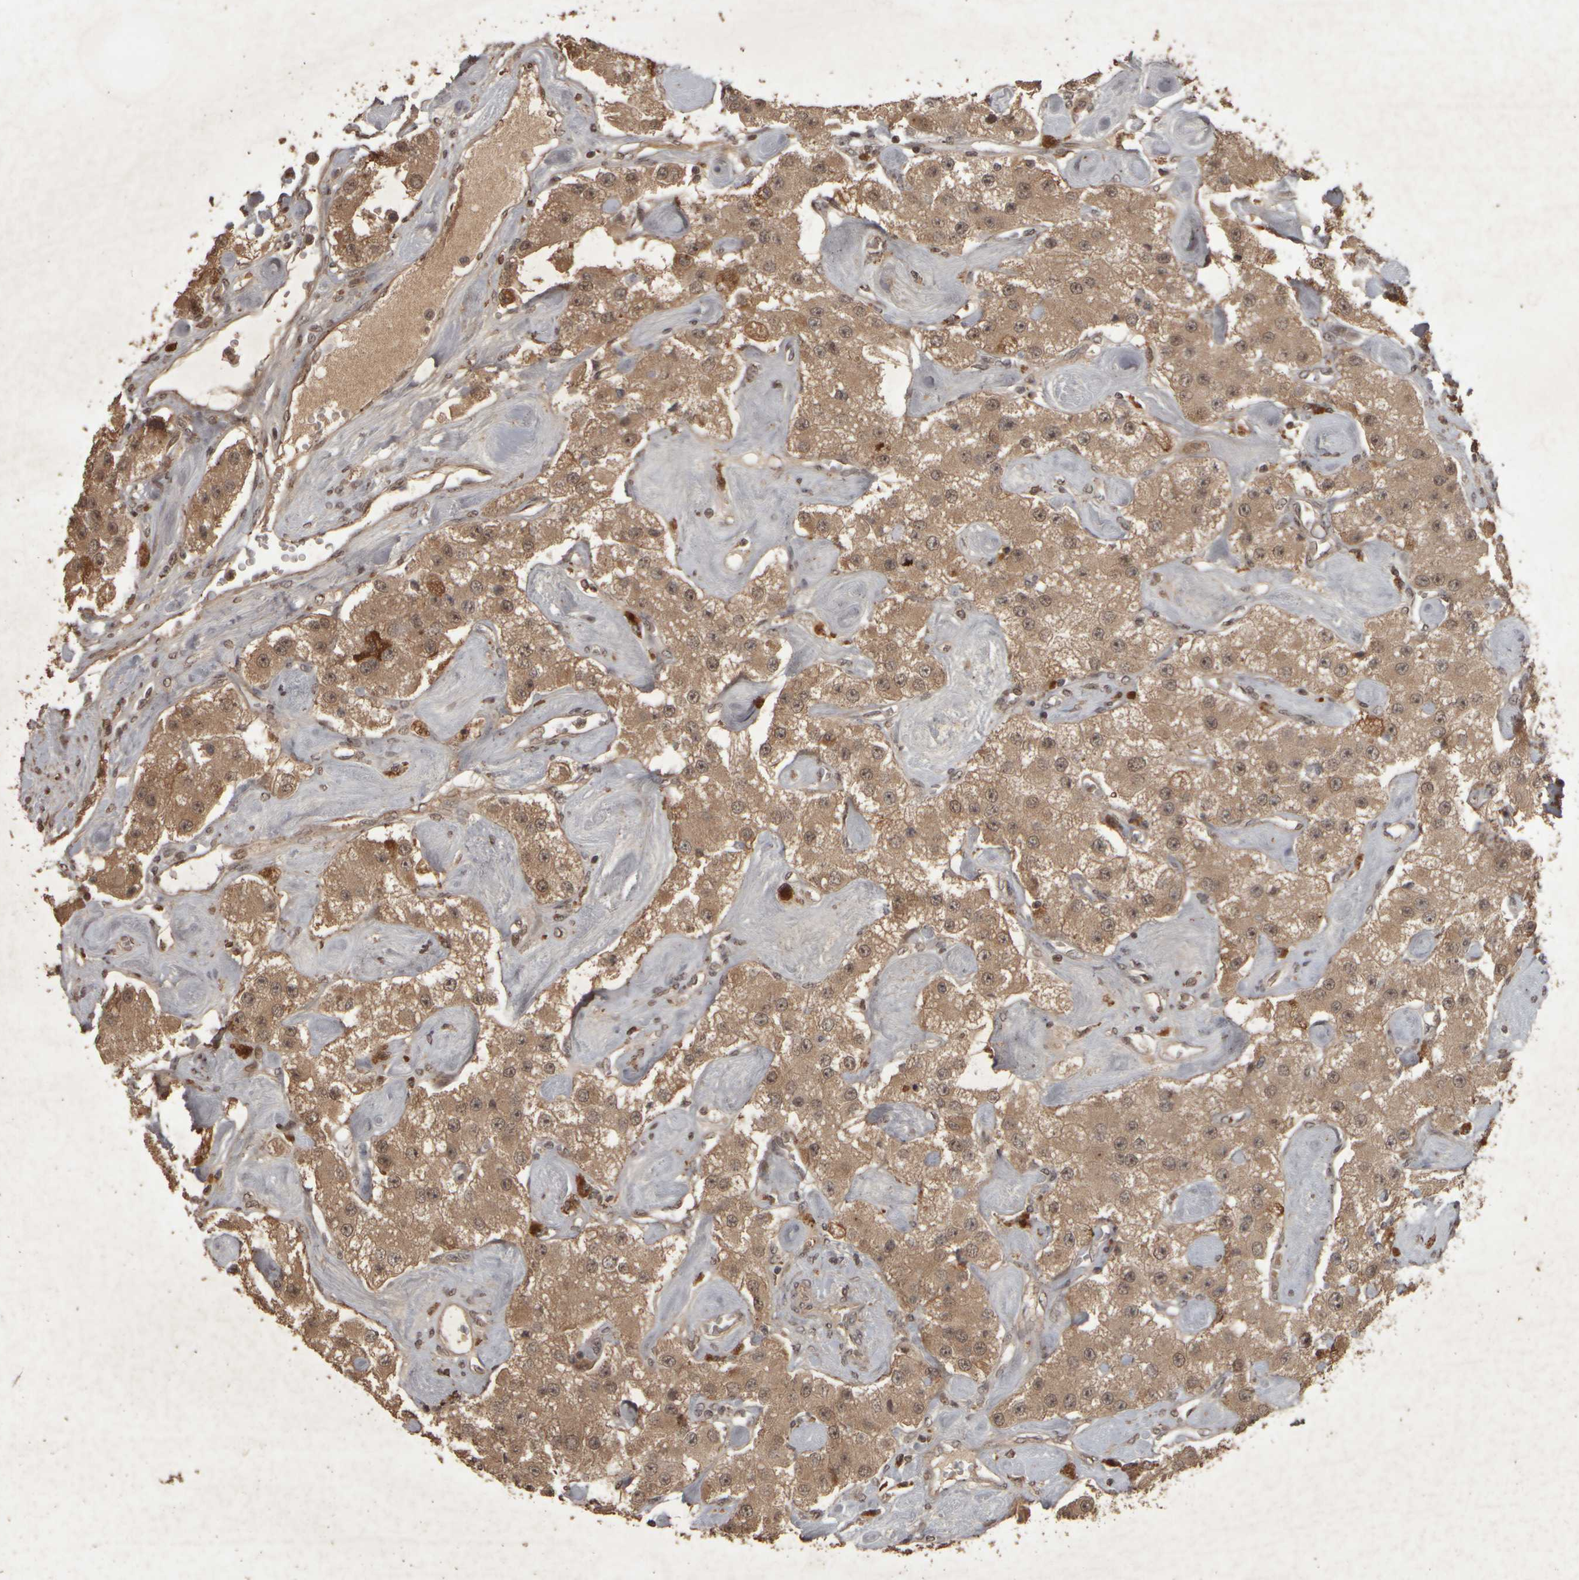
{"staining": {"intensity": "moderate", "quantity": ">75%", "location": "cytoplasmic/membranous"}, "tissue": "carcinoid", "cell_type": "Tumor cells", "image_type": "cancer", "snomed": [{"axis": "morphology", "description": "Carcinoid, malignant, NOS"}, {"axis": "topography", "description": "Pancreas"}], "caption": "Human malignant carcinoid stained with a protein marker shows moderate staining in tumor cells.", "gene": "ACO1", "patient": {"sex": "male", "age": 41}}